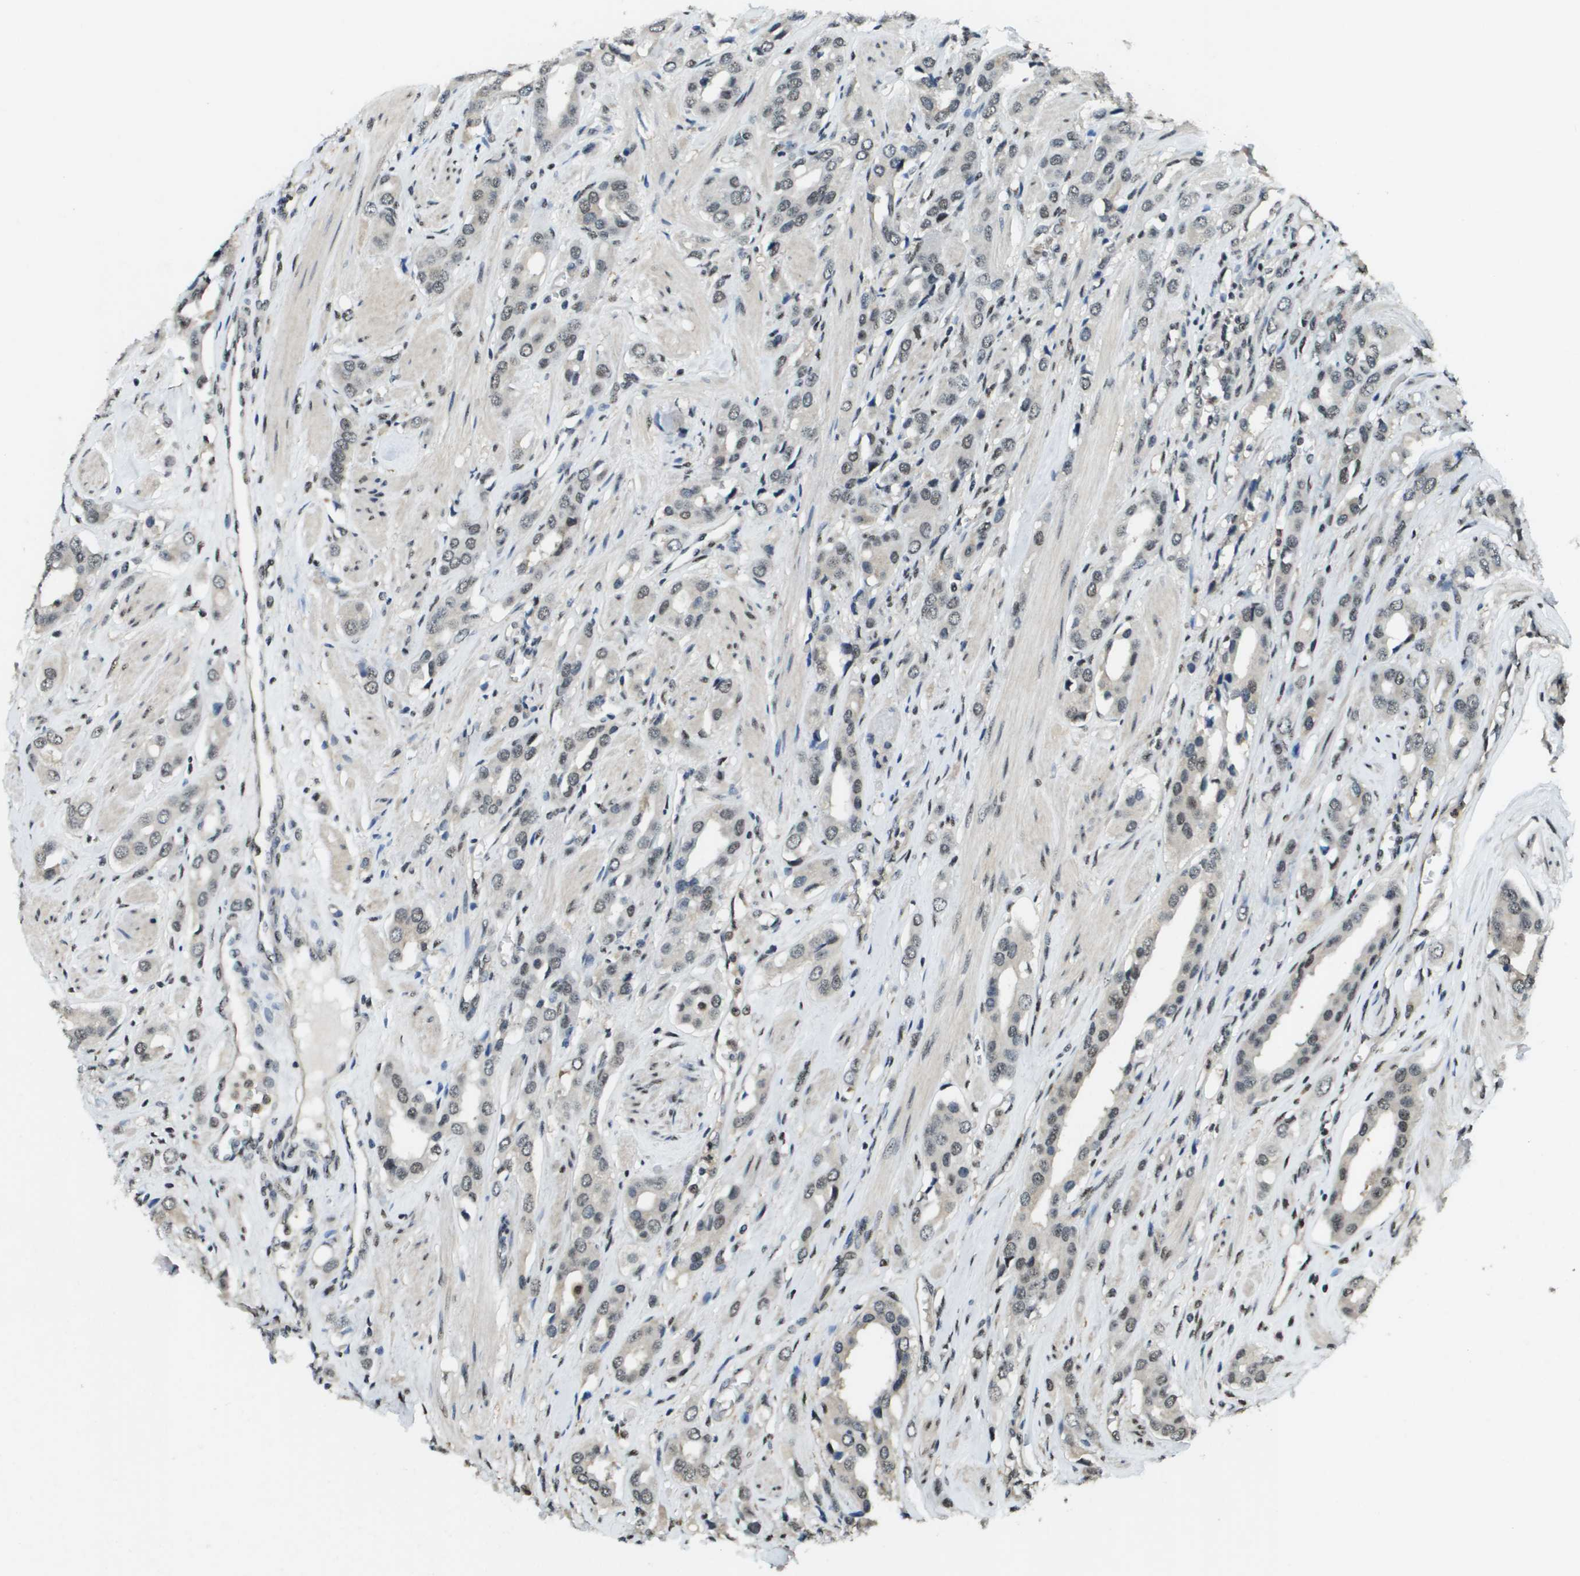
{"staining": {"intensity": "weak", "quantity": "<25%", "location": "nuclear"}, "tissue": "prostate cancer", "cell_type": "Tumor cells", "image_type": "cancer", "snomed": [{"axis": "morphology", "description": "Adenocarcinoma, High grade"}, {"axis": "topography", "description": "Prostate"}], "caption": "Immunohistochemistry image of neoplastic tissue: human high-grade adenocarcinoma (prostate) stained with DAB (3,3'-diaminobenzidine) displays no significant protein expression in tumor cells.", "gene": "SP100", "patient": {"sex": "male", "age": 52}}